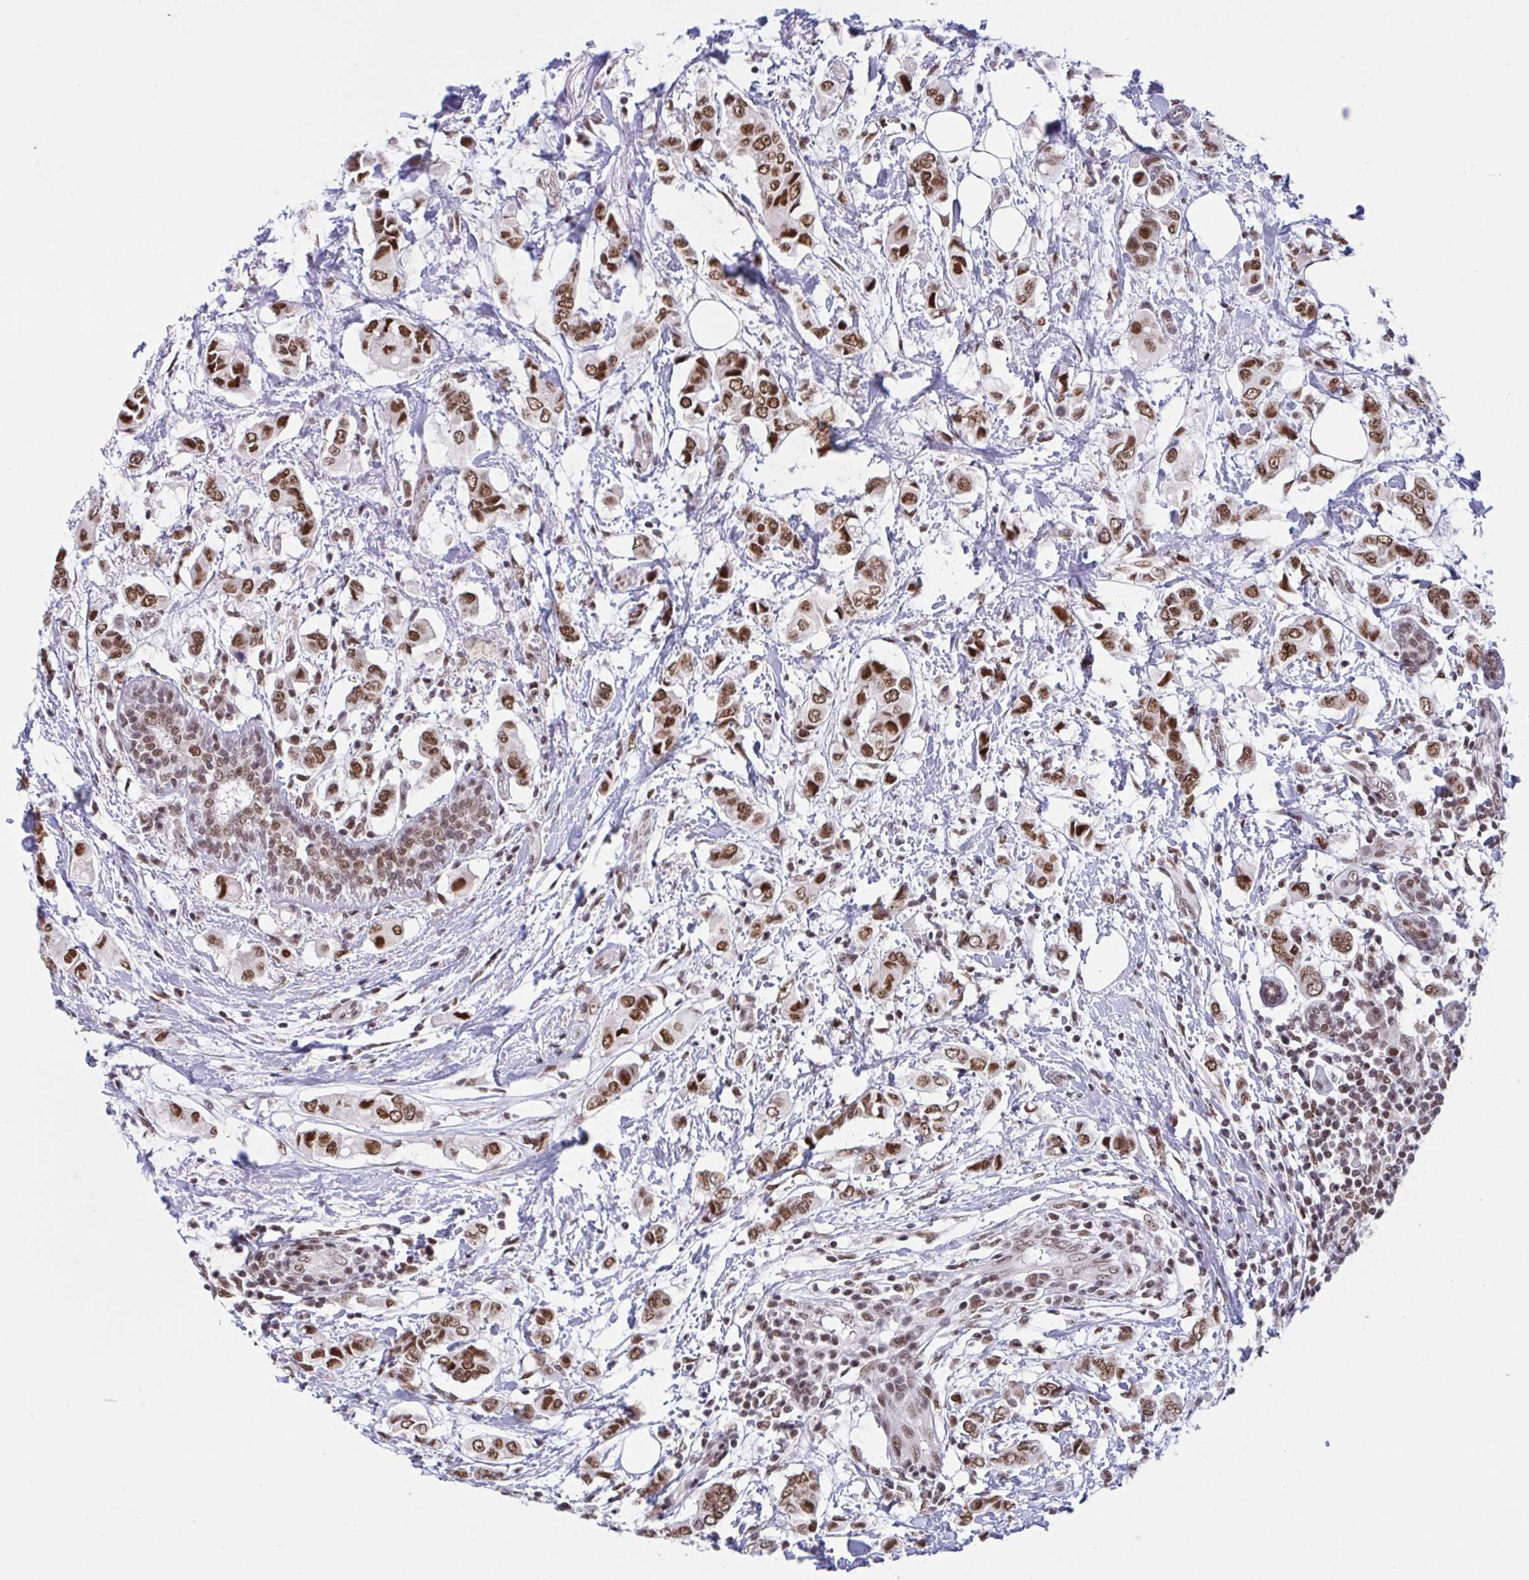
{"staining": {"intensity": "moderate", "quantity": ">75%", "location": "nuclear"}, "tissue": "breast cancer", "cell_type": "Tumor cells", "image_type": "cancer", "snomed": [{"axis": "morphology", "description": "Lobular carcinoma"}, {"axis": "topography", "description": "Breast"}], "caption": "The immunohistochemical stain highlights moderate nuclear positivity in tumor cells of breast lobular carcinoma tissue. (brown staining indicates protein expression, while blue staining denotes nuclei).", "gene": "PHF10", "patient": {"sex": "female", "age": 51}}